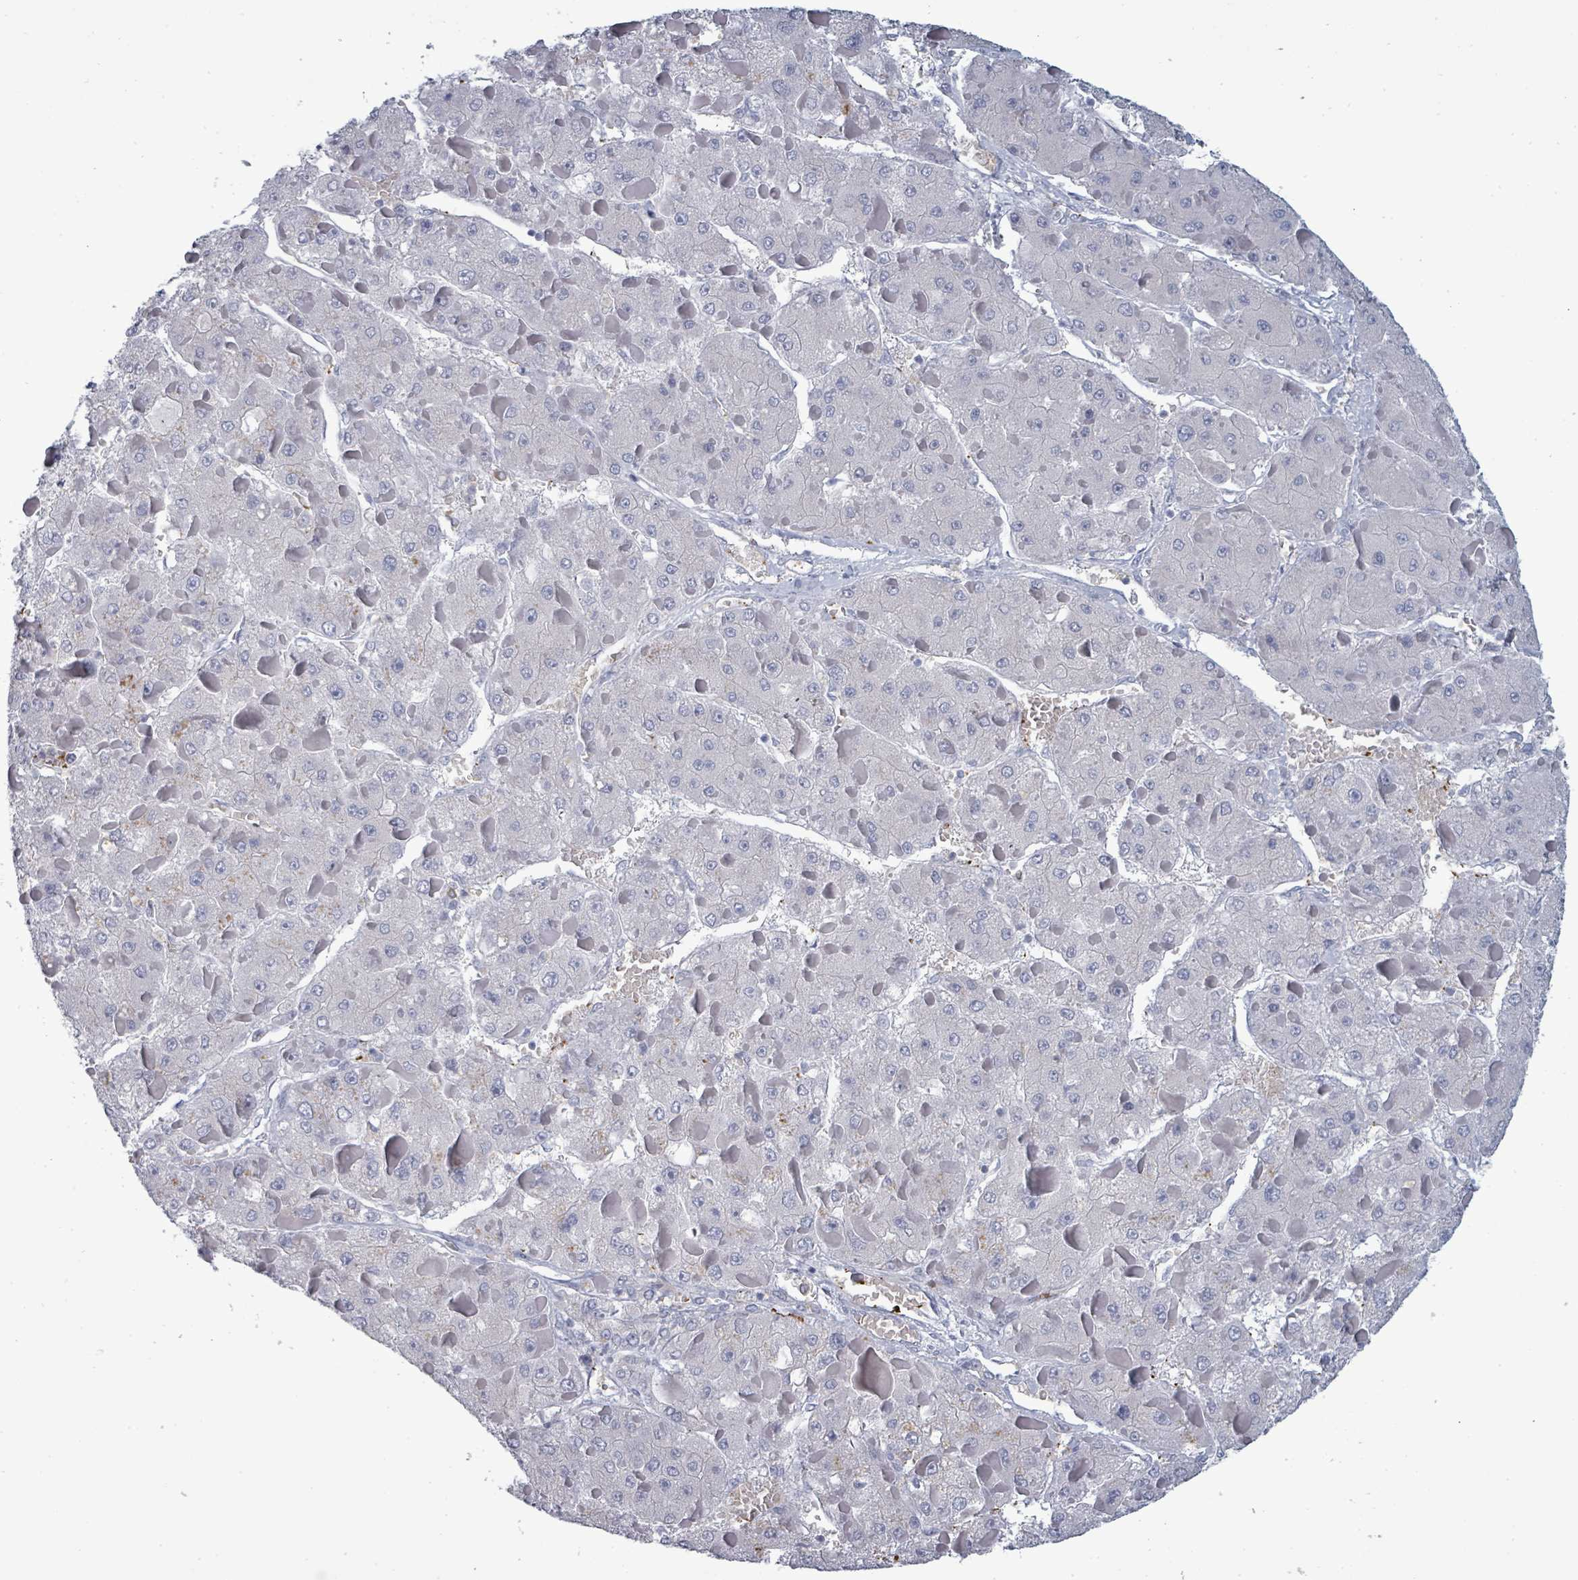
{"staining": {"intensity": "negative", "quantity": "none", "location": "none"}, "tissue": "liver cancer", "cell_type": "Tumor cells", "image_type": "cancer", "snomed": [{"axis": "morphology", "description": "Carcinoma, Hepatocellular, NOS"}, {"axis": "topography", "description": "Liver"}], "caption": "Hepatocellular carcinoma (liver) was stained to show a protein in brown. There is no significant expression in tumor cells.", "gene": "NDST2", "patient": {"sex": "female", "age": 73}}